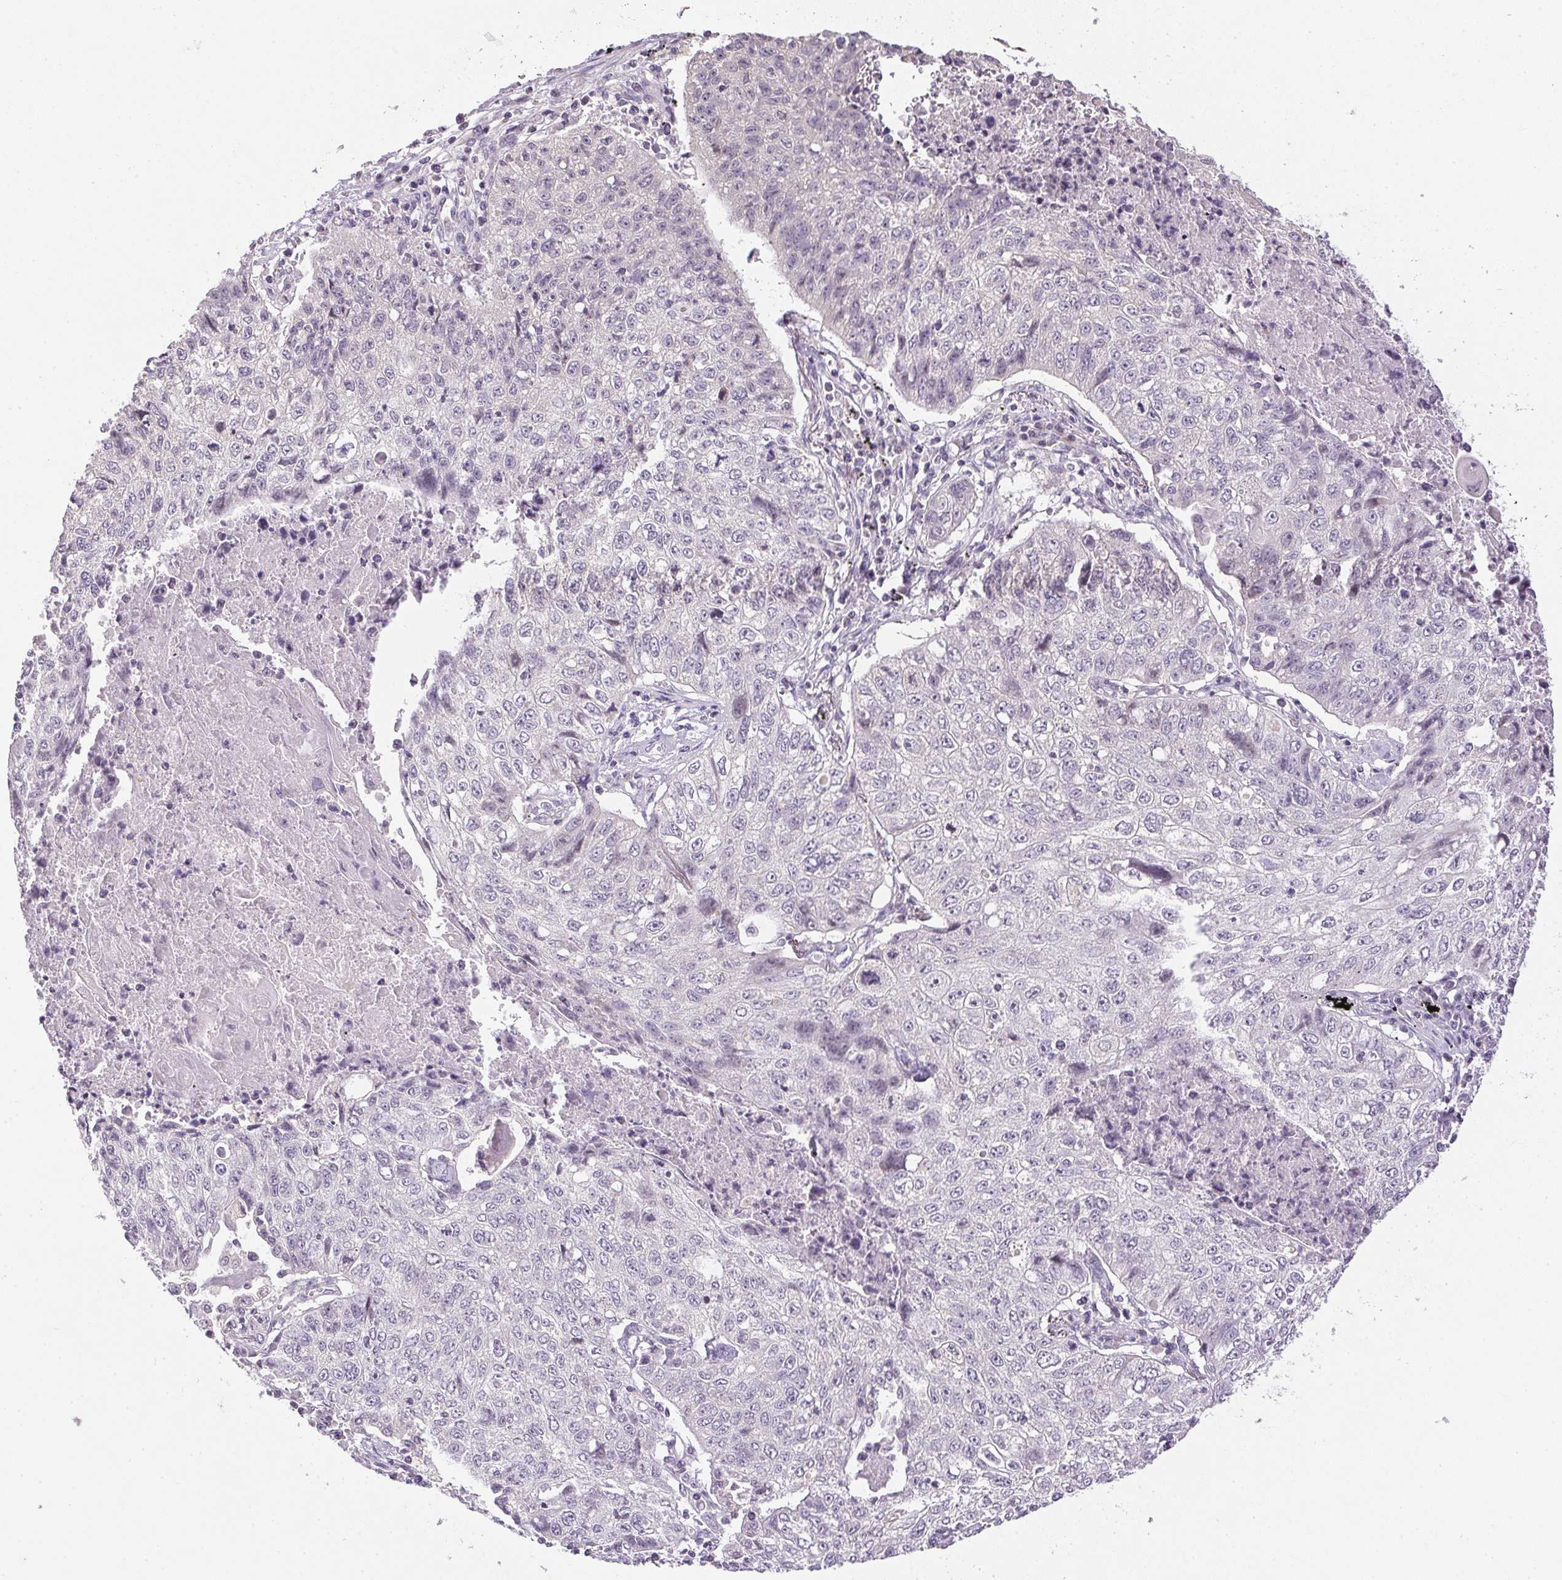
{"staining": {"intensity": "negative", "quantity": "none", "location": "none"}, "tissue": "lung cancer", "cell_type": "Tumor cells", "image_type": "cancer", "snomed": [{"axis": "morphology", "description": "Normal morphology"}, {"axis": "morphology", "description": "Aneuploidy"}, {"axis": "morphology", "description": "Squamous cell carcinoma, NOS"}, {"axis": "topography", "description": "Lymph node"}, {"axis": "topography", "description": "Lung"}], "caption": "Aneuploidy (lung) was stained to show a protein in brown. There is no significant expression in tumor cells.", "gene": "SPACA9", "patient": {"sex": "female", "age": 76}}